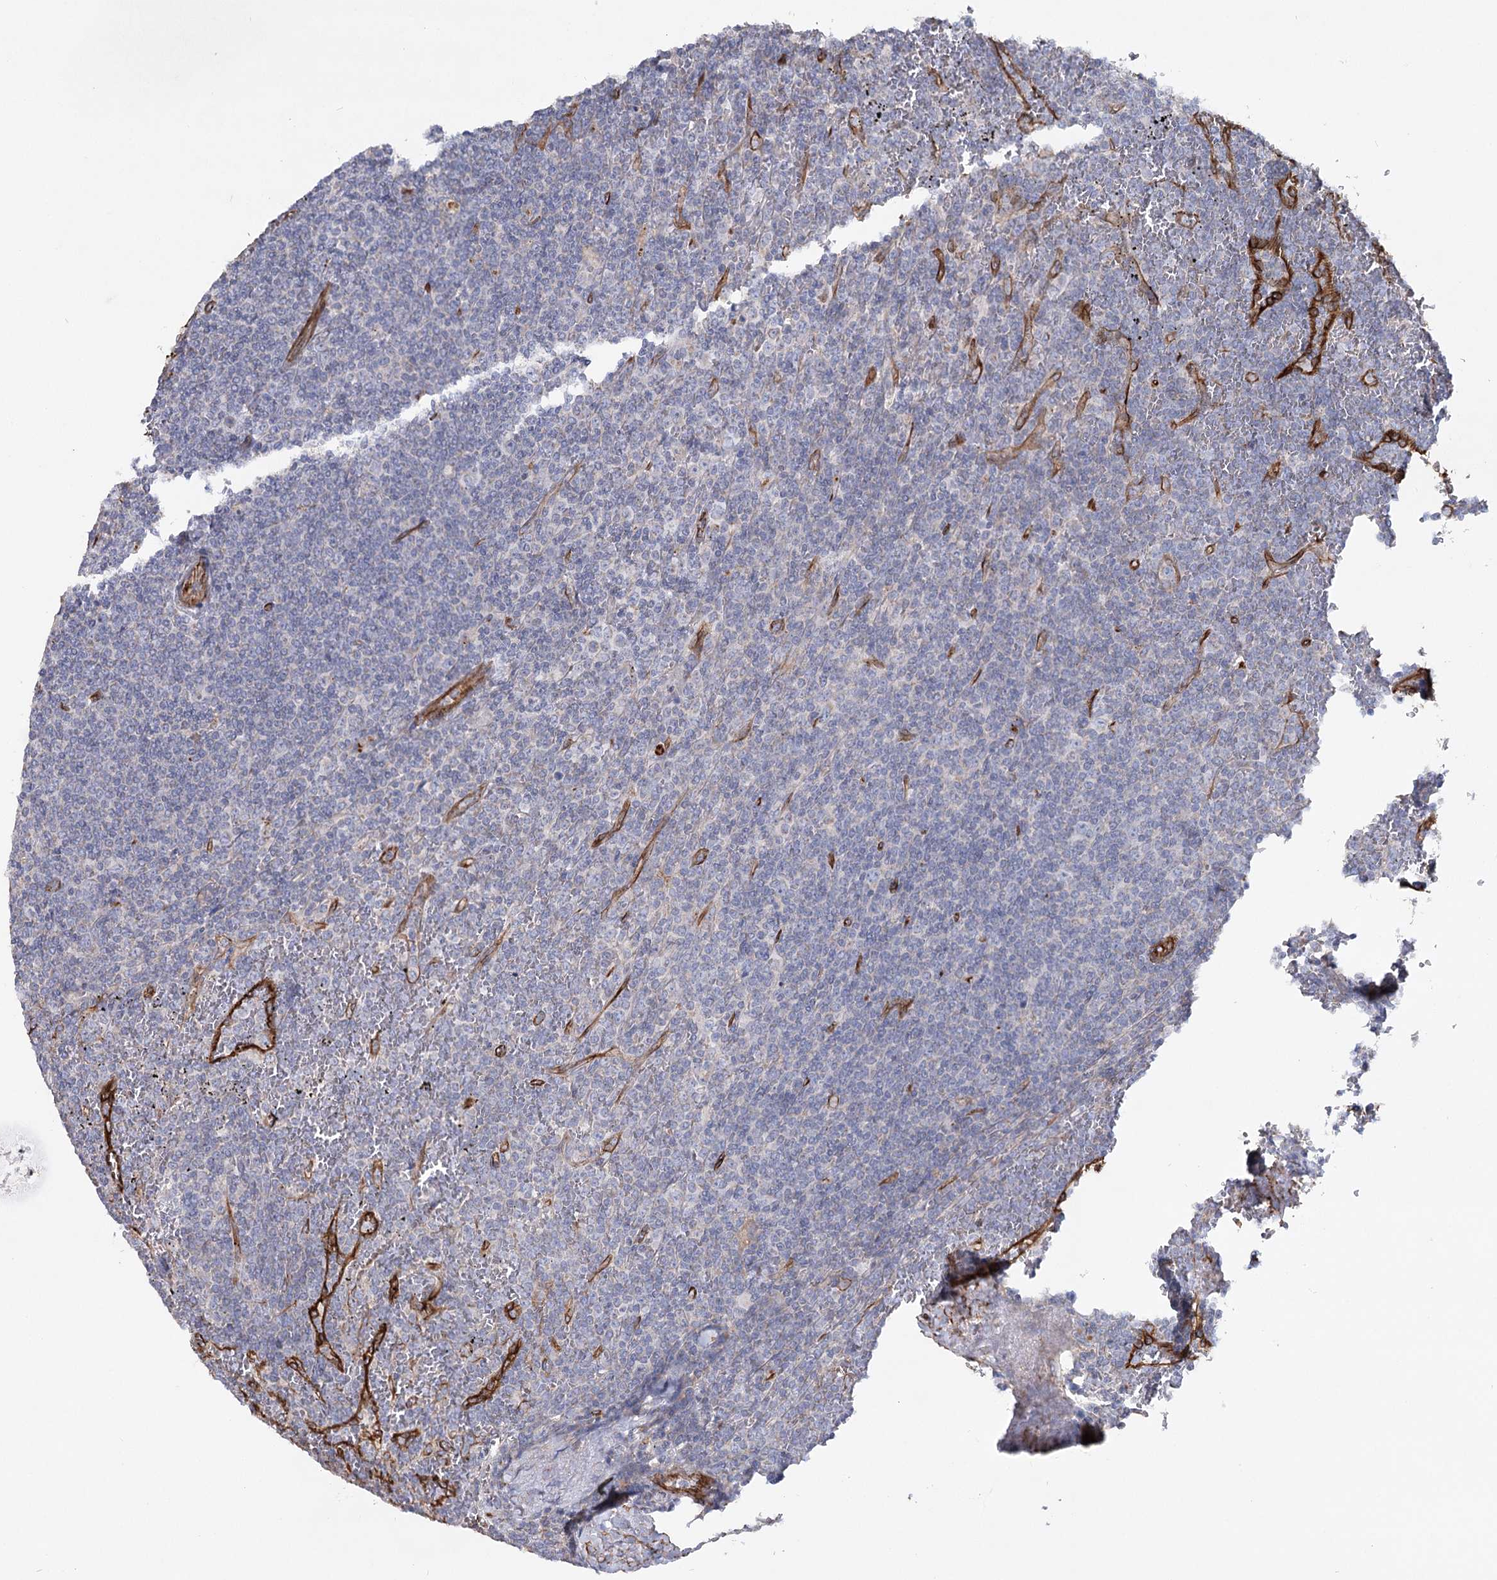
{"staining": {"intensity": "negative", "quantity": "none", "location": "none"}, "tissue": "lymphoma", "cell_type": "Tumor cells", "image_type": "cancer", "snomed": [{"axis": "morphology", "description": "Malignant lymphoma, non-Hodgkin's type, Low grade"}, {"axis": "topography", "description": "Spleen"}], "caption": "High magnification brightfield microscopy of lymphoma stained with DAB (3,3'-diaminobenzidine) (brown) and counterstained with hematoxylin (blue): tumor cells show no significant positivity. The staining was performed using DAB (3,3'-diaminobenzidine) to visualize the protein expression in brown, while the nuclei were stained in blue with hematoxylin (Magnification: 20x).", "gene": "TMEM164", "patient": {"sex": "female", "age": 19}}